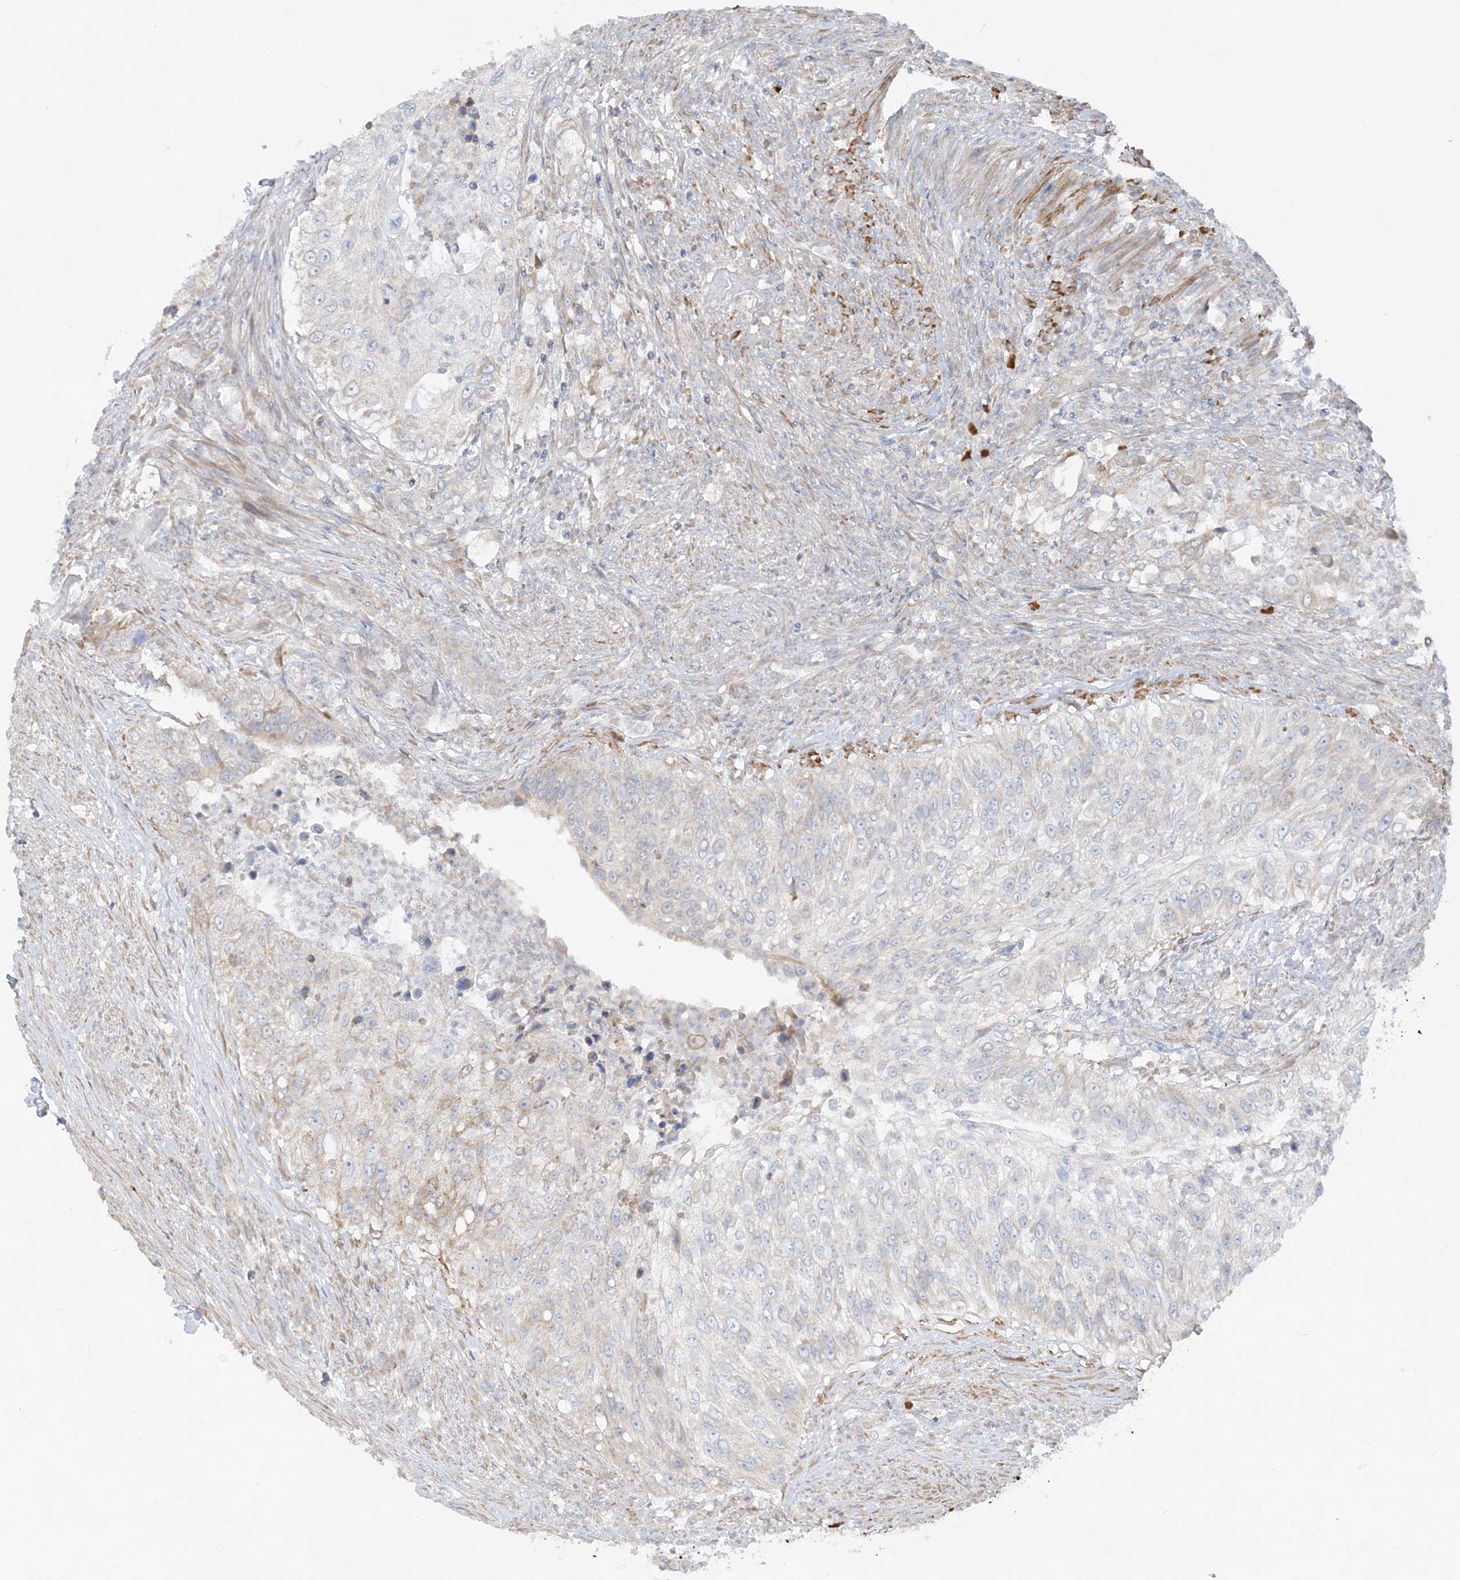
{"staining": {"intensity": "negative", "quantity": "none", "location": "none"}, "tissue": "urothelial cancer", "cell_type": "Tumor cells", "image_type": "cancer", "snomed": [{"axis": "morphology", "description": "Urothelial carcinoma, High grade"}, {"axis": "topography", "description": "Urinary bladder"}], "caption": "The micrograph displays no significant staining in tumor cells of high-grade urothelial carcinoma.", "gene": "THADA", "patient": {"sex": "female", "age": 60}}